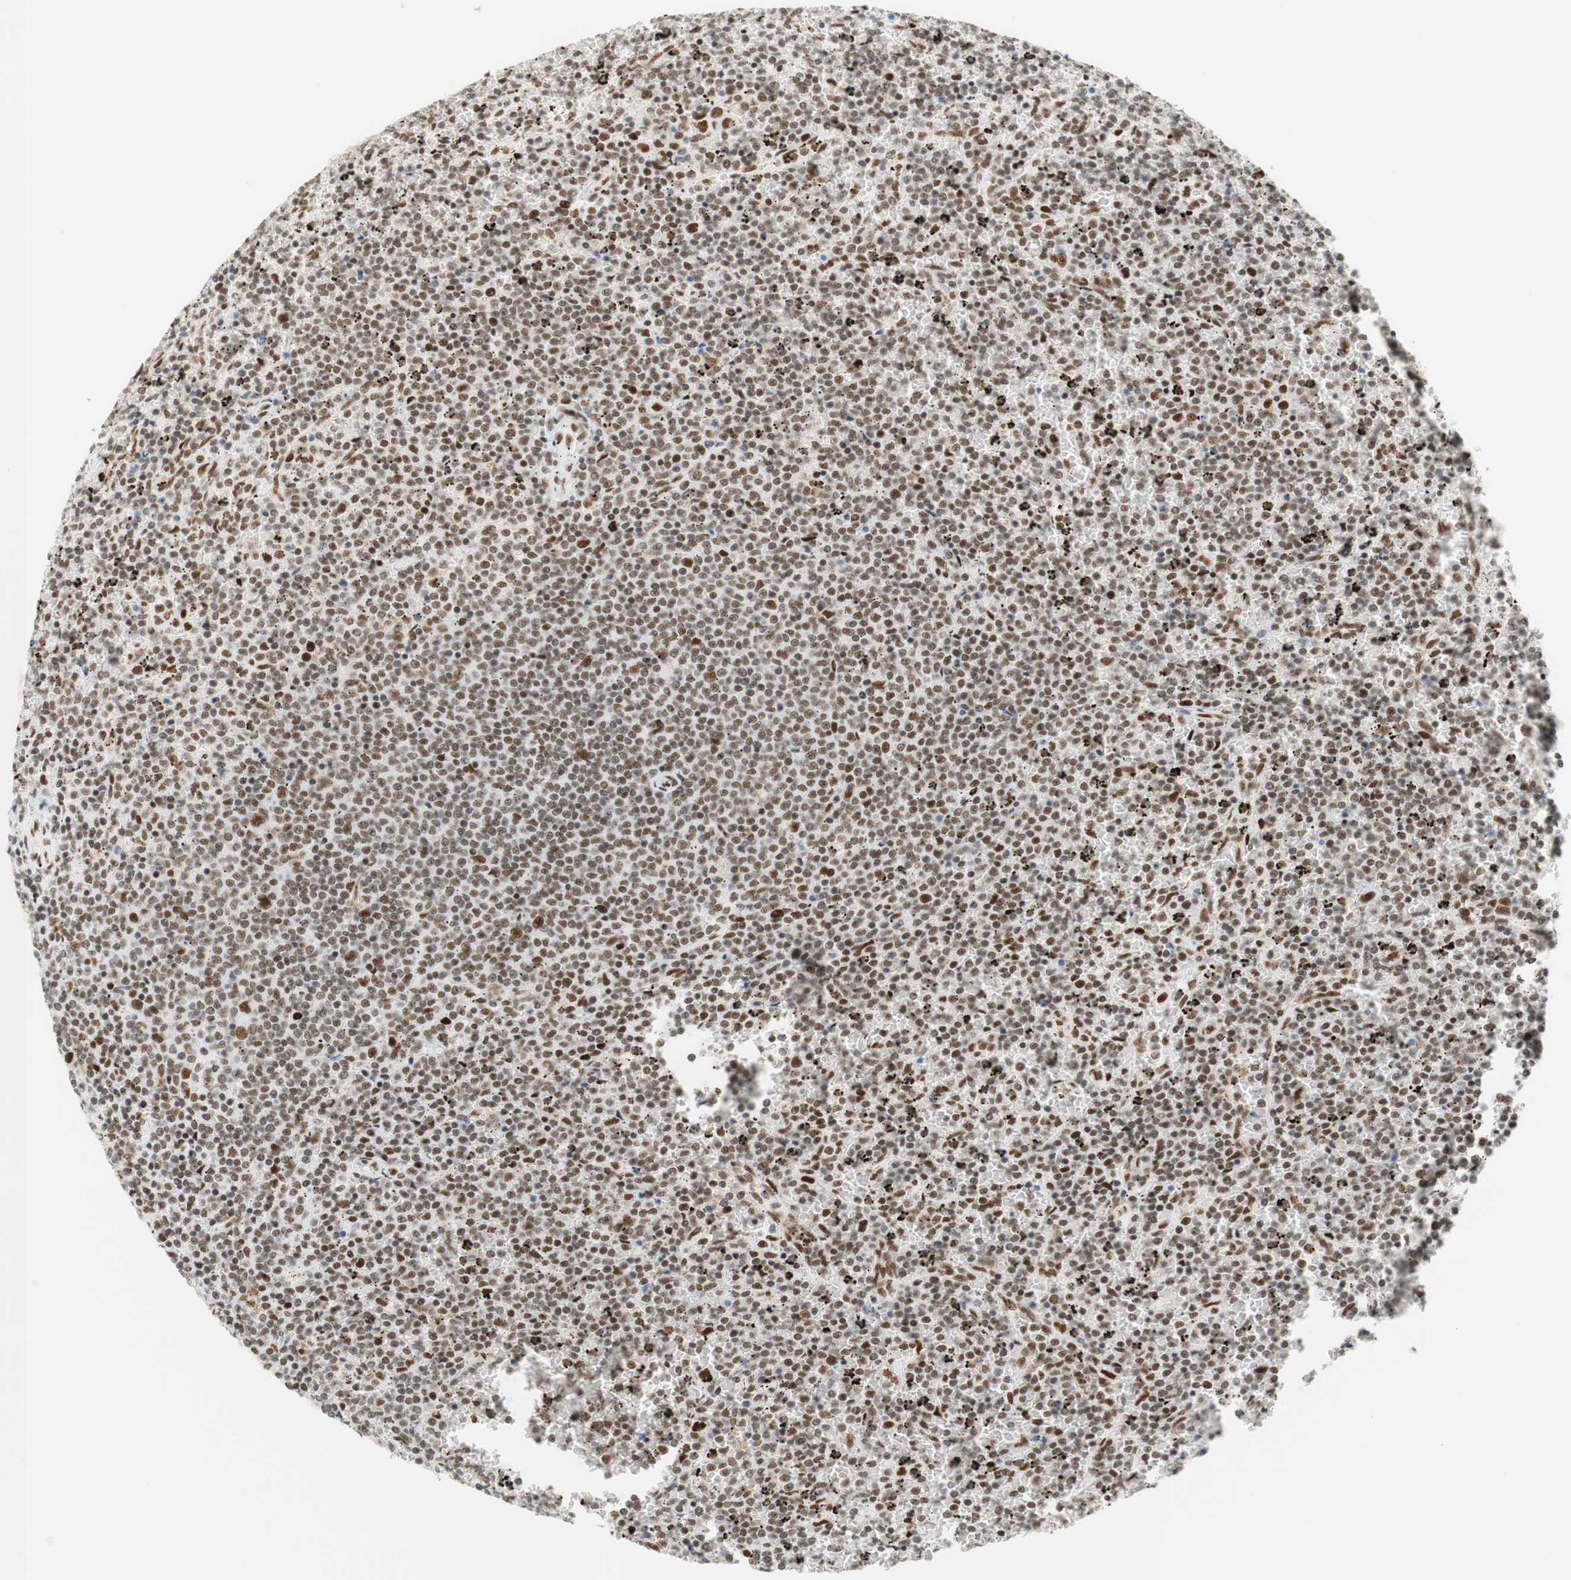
{"staining": {"intensity": "moderate", "quantity": "<25%", "location": "nuclear"}, "tissue": "lymphoma", "cell_type": "Tumor cells", "image_type": "cancer", "snomed": [{"axis": "morphology", "description": "Malignant lymphoma, non-Hodgkin's type, Low grade"}, {"axis": "topography", "description": "Spleen"}], "caption": "Tumor cells reveal low levels of moderate nuclear staining in about <25% of cells in human lymphoma. Using DAB (3,3'-diaminobenzidine) (brown) and hematoxylin (blue) stains, captured at high magnification using brightfield microscopy.", "gene": "RNF20", "patient": {"sex": "female", "age": 77}}